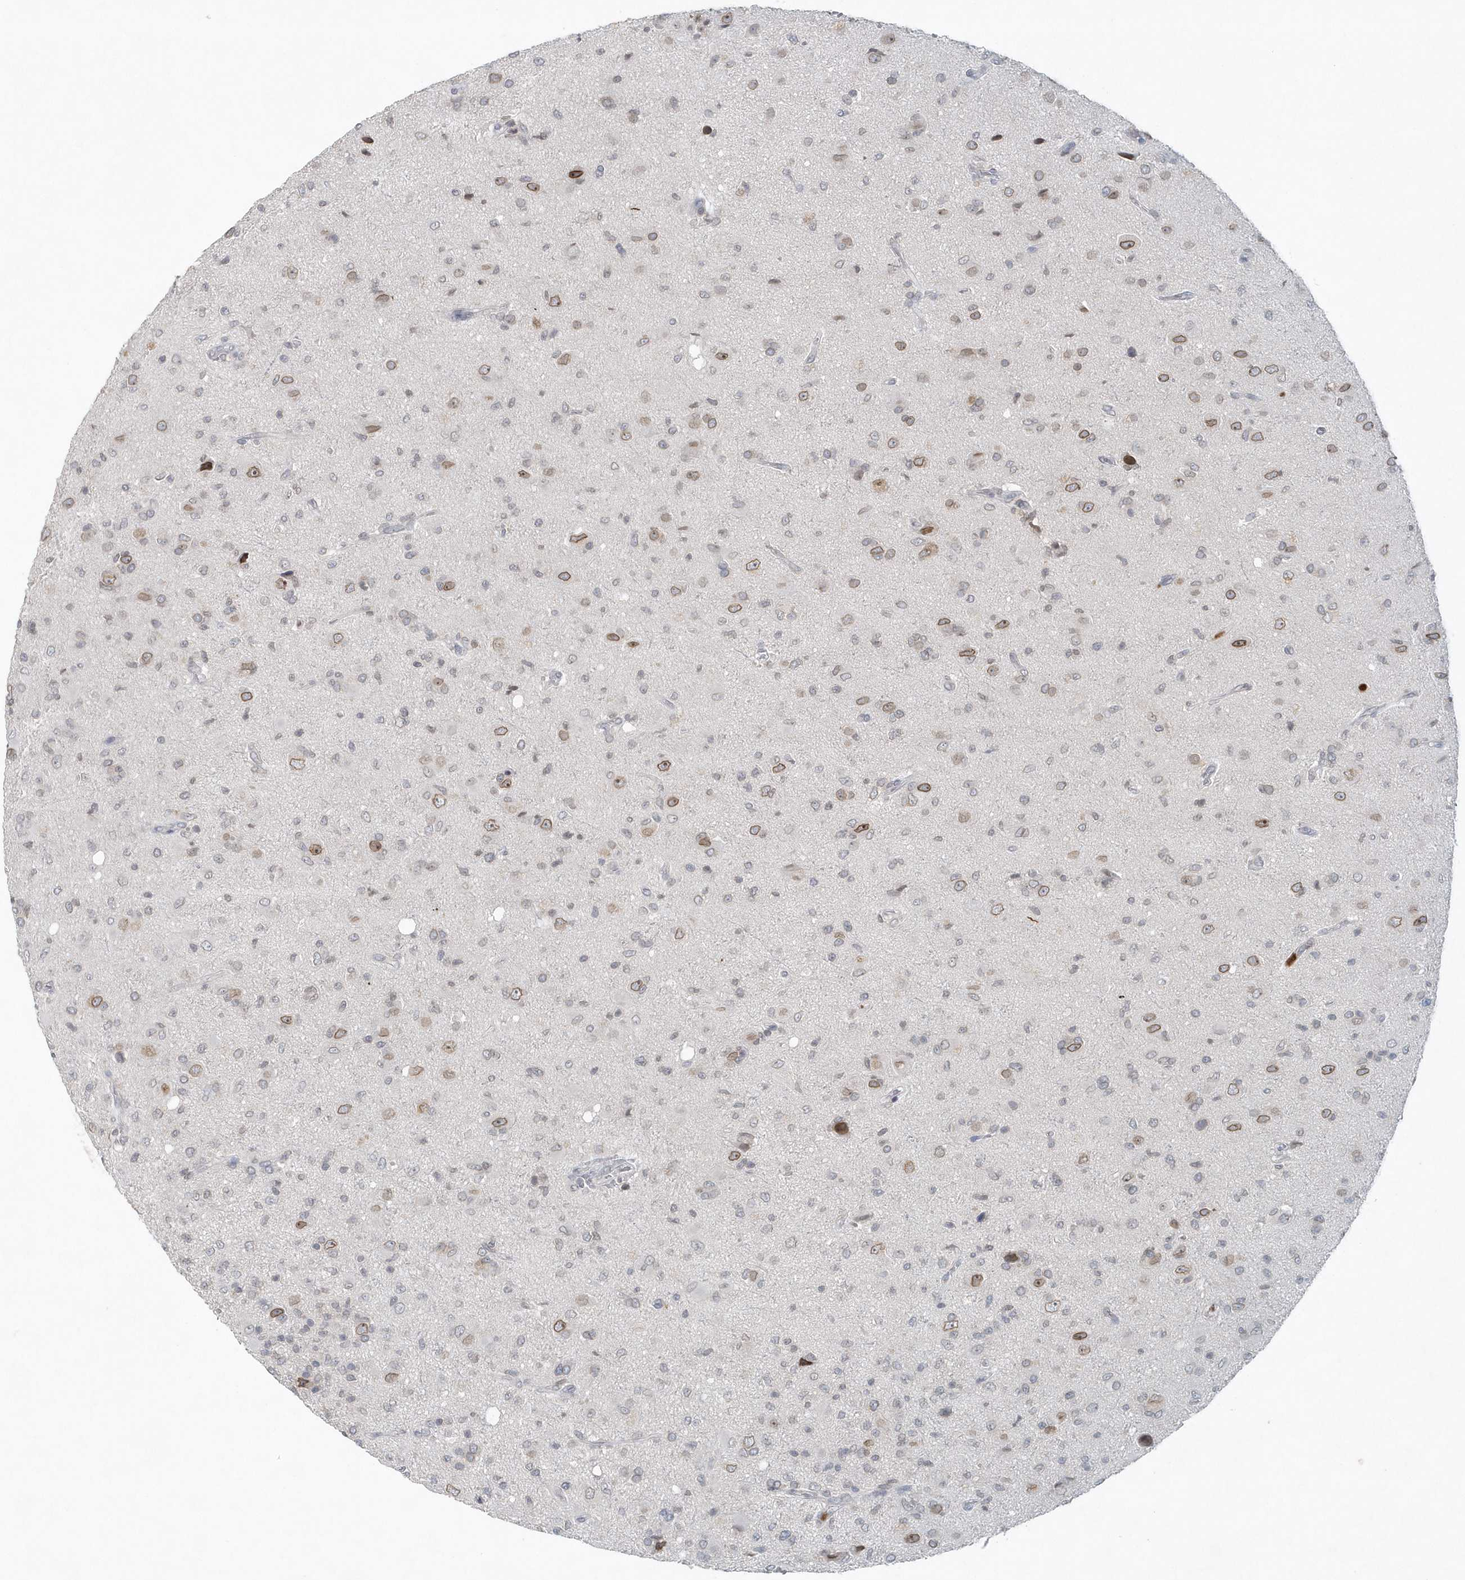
{"staining": {"intensity": "moderate", "quantity": "<25%", "location": "cytoplasmic/membranous,nuclear"}, "tissue": "glioma", "cell_type": "Tumor cells", "image_type": "cancer", "snomed": [{"axis": "morphology", "description": "Glioma, malignant, High grade"}, {"axis": "topography", "description": "Brain"}], "caption": "Glioma was stained to show a protein in brown. There is low levels of moderate cytoplasmic/membranous and nuclear staining in approximately <25% of tumor cells. (DAB IHC with brightfield microscopy, high magnification).", "gene": "NUP54", "patient": {"sex": "female", "age": 57}}